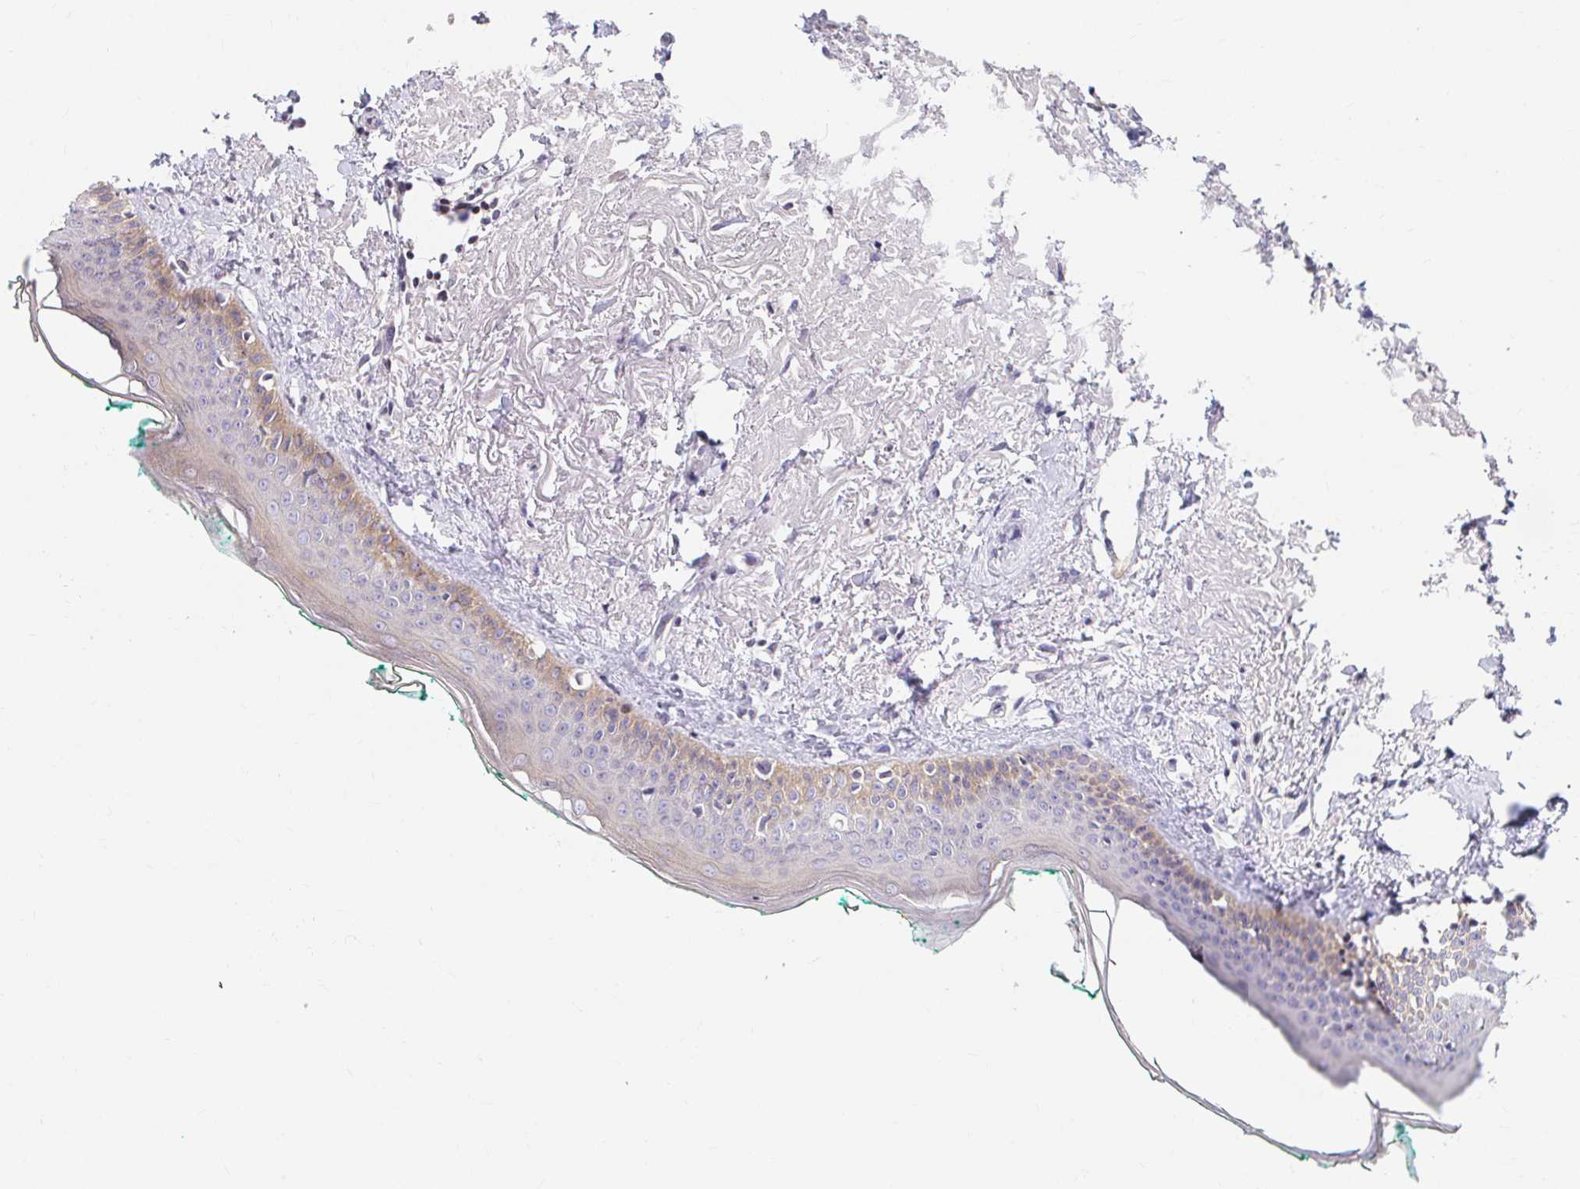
{"staining": {"intensity": "moderate", "quantity": "<25%", "location": "cytoplasmic/membranous"}, "tissue": "oral mucosa", "cell_type": "Squamous epithelial cells", "image_type": "normal", "snomed": [{"axis": "morphology", "description": "Normal tissue, NOS"}, {"axis": "topography", "description": "Oral tissue"}], "caption": "Brown immunohistochemical staining in unremarkable human oral mucosa exhibits moderate cytoplasmic/membranous staining in approximately <25% of squamous epithelial cells. Nuclei are stained in blue.", "gene": "ANK3", "patient": {"sex": "female", "age": 70}}